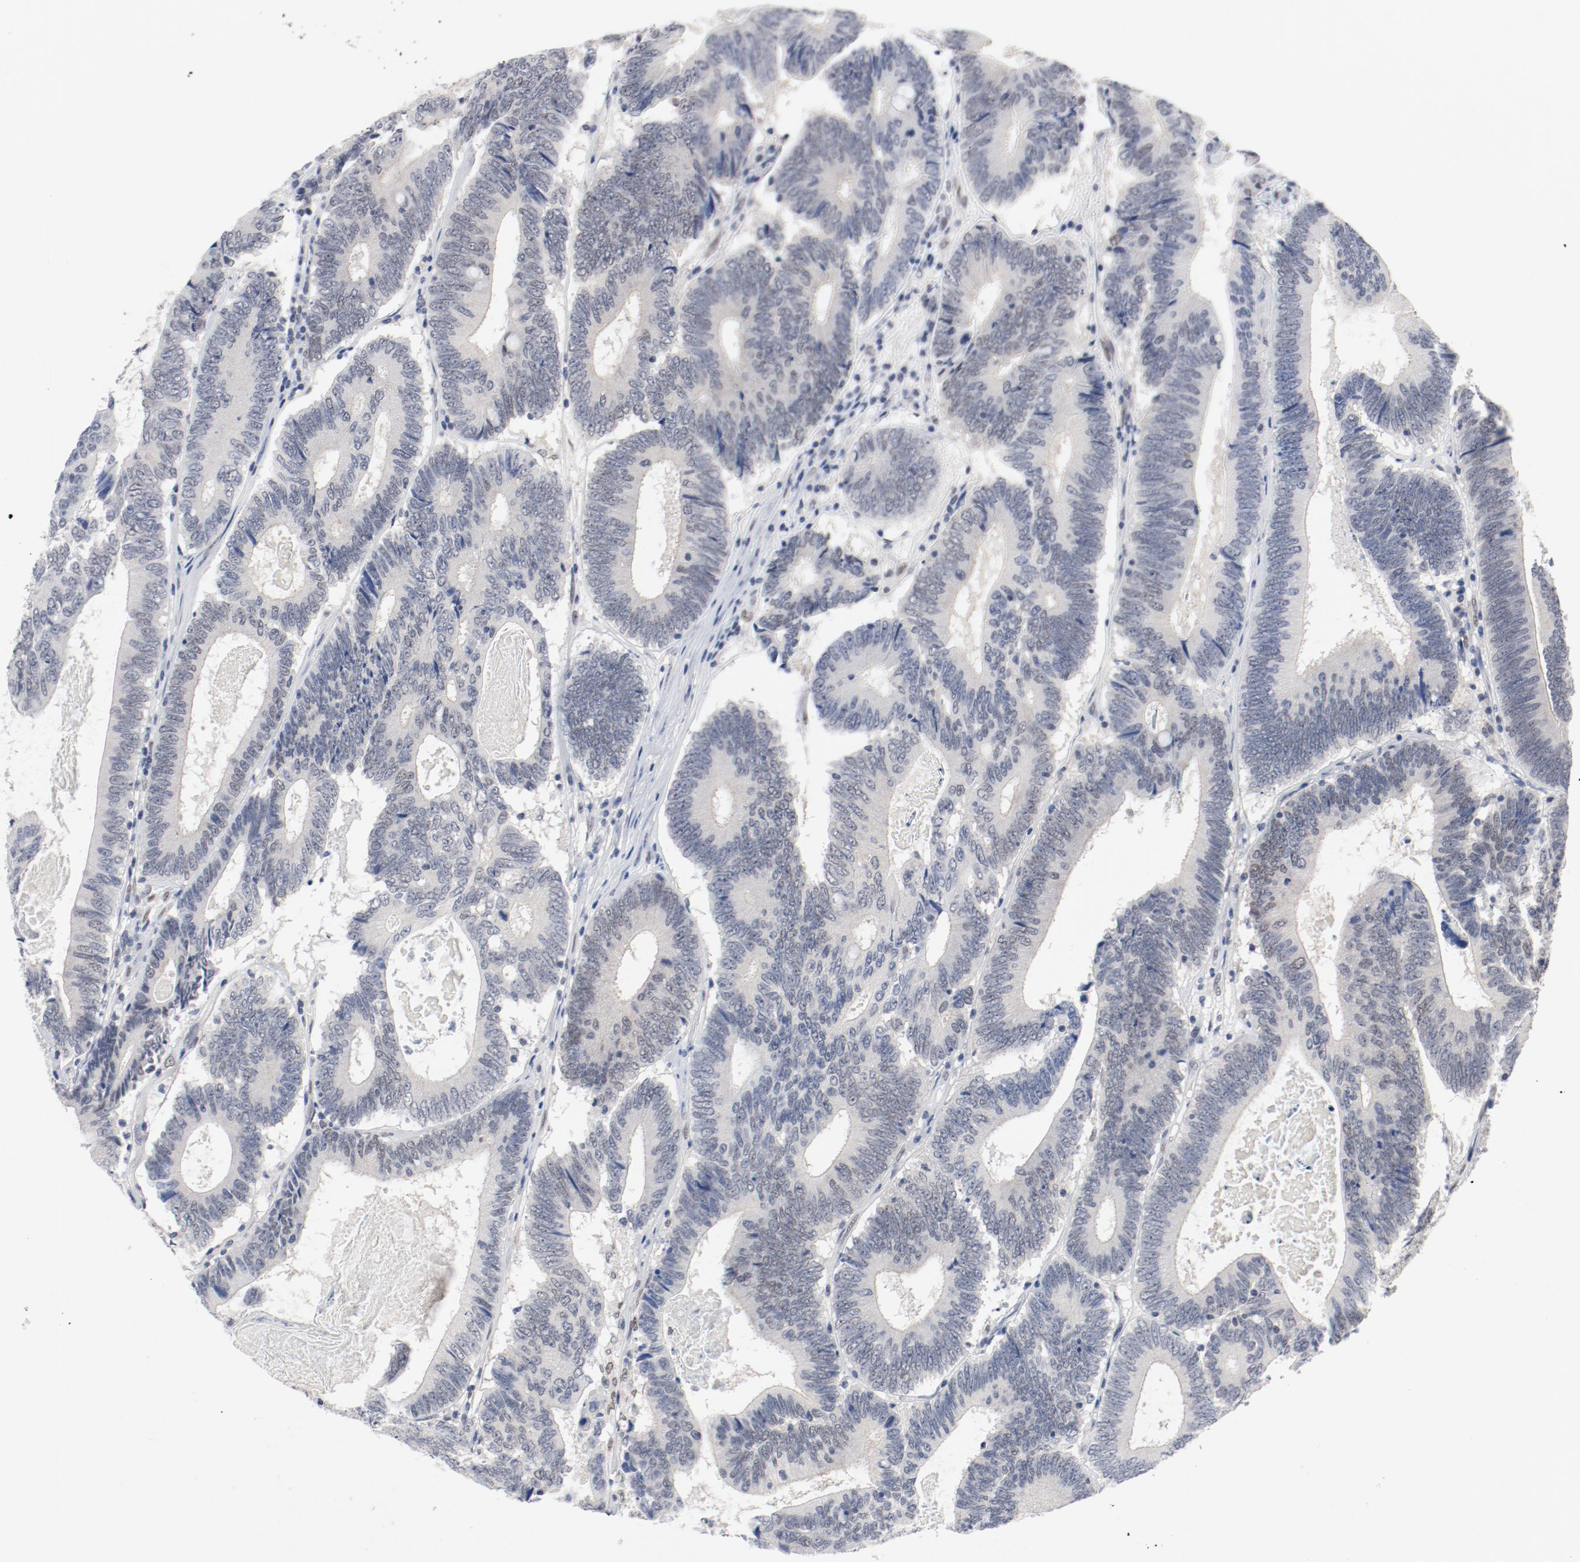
{"staining": {"intensity": "weak", "quantity": "<25%", "location": "nuclear"}, "tissue": "colorectal cancer", "cell_type": "Tumor cells", "image_type": "cancer", "snomed": [{"axis": "morphology", "description": "Adenocarcinoma, NOS"}, {"axis": "topography", "description": "Colon"}], "caption": "The photomicrograph exhibits no staining of tumor cells in colorectal cancer.", "gene": "ARNT", "patient": {"sex": "female", "age": 78}}